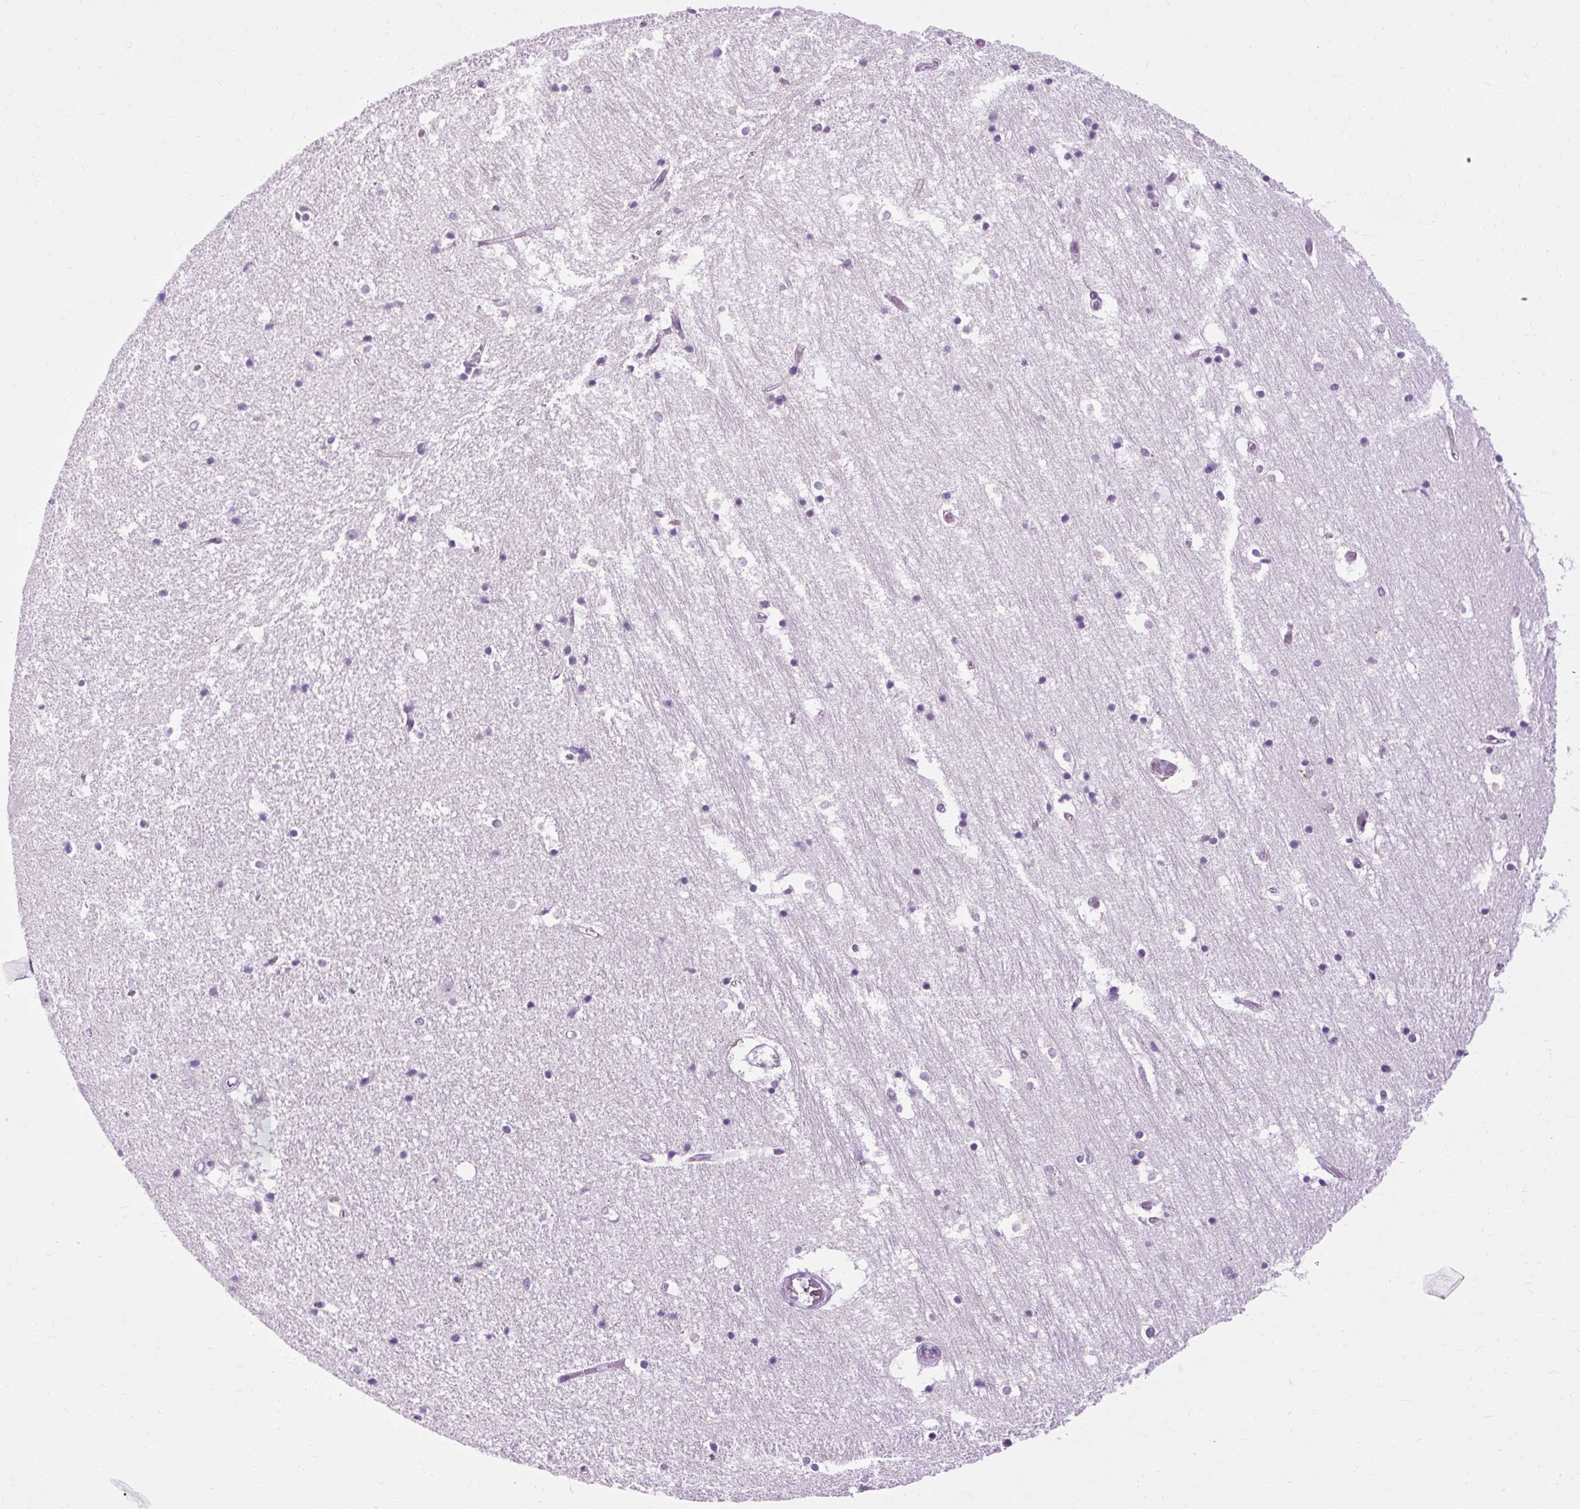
{"staining": {"intensity": "negative", "quantity": "none", "location": "none"}, "tissue": "hippocampus", "cell_type": "Glial cells", "image_type": "normal", "snomed": [{"axis": "morphology", "description": "Normal tissue, NOS"}, {"axis": "topography", "description": "Hippocampus"}], "caption": "Immunohistochemical staining of benign human hippocampus exhibits no significant positivity in glial cells.", "gene": "B3GNT4", "patient": {"sex": "female", "age": 52}}